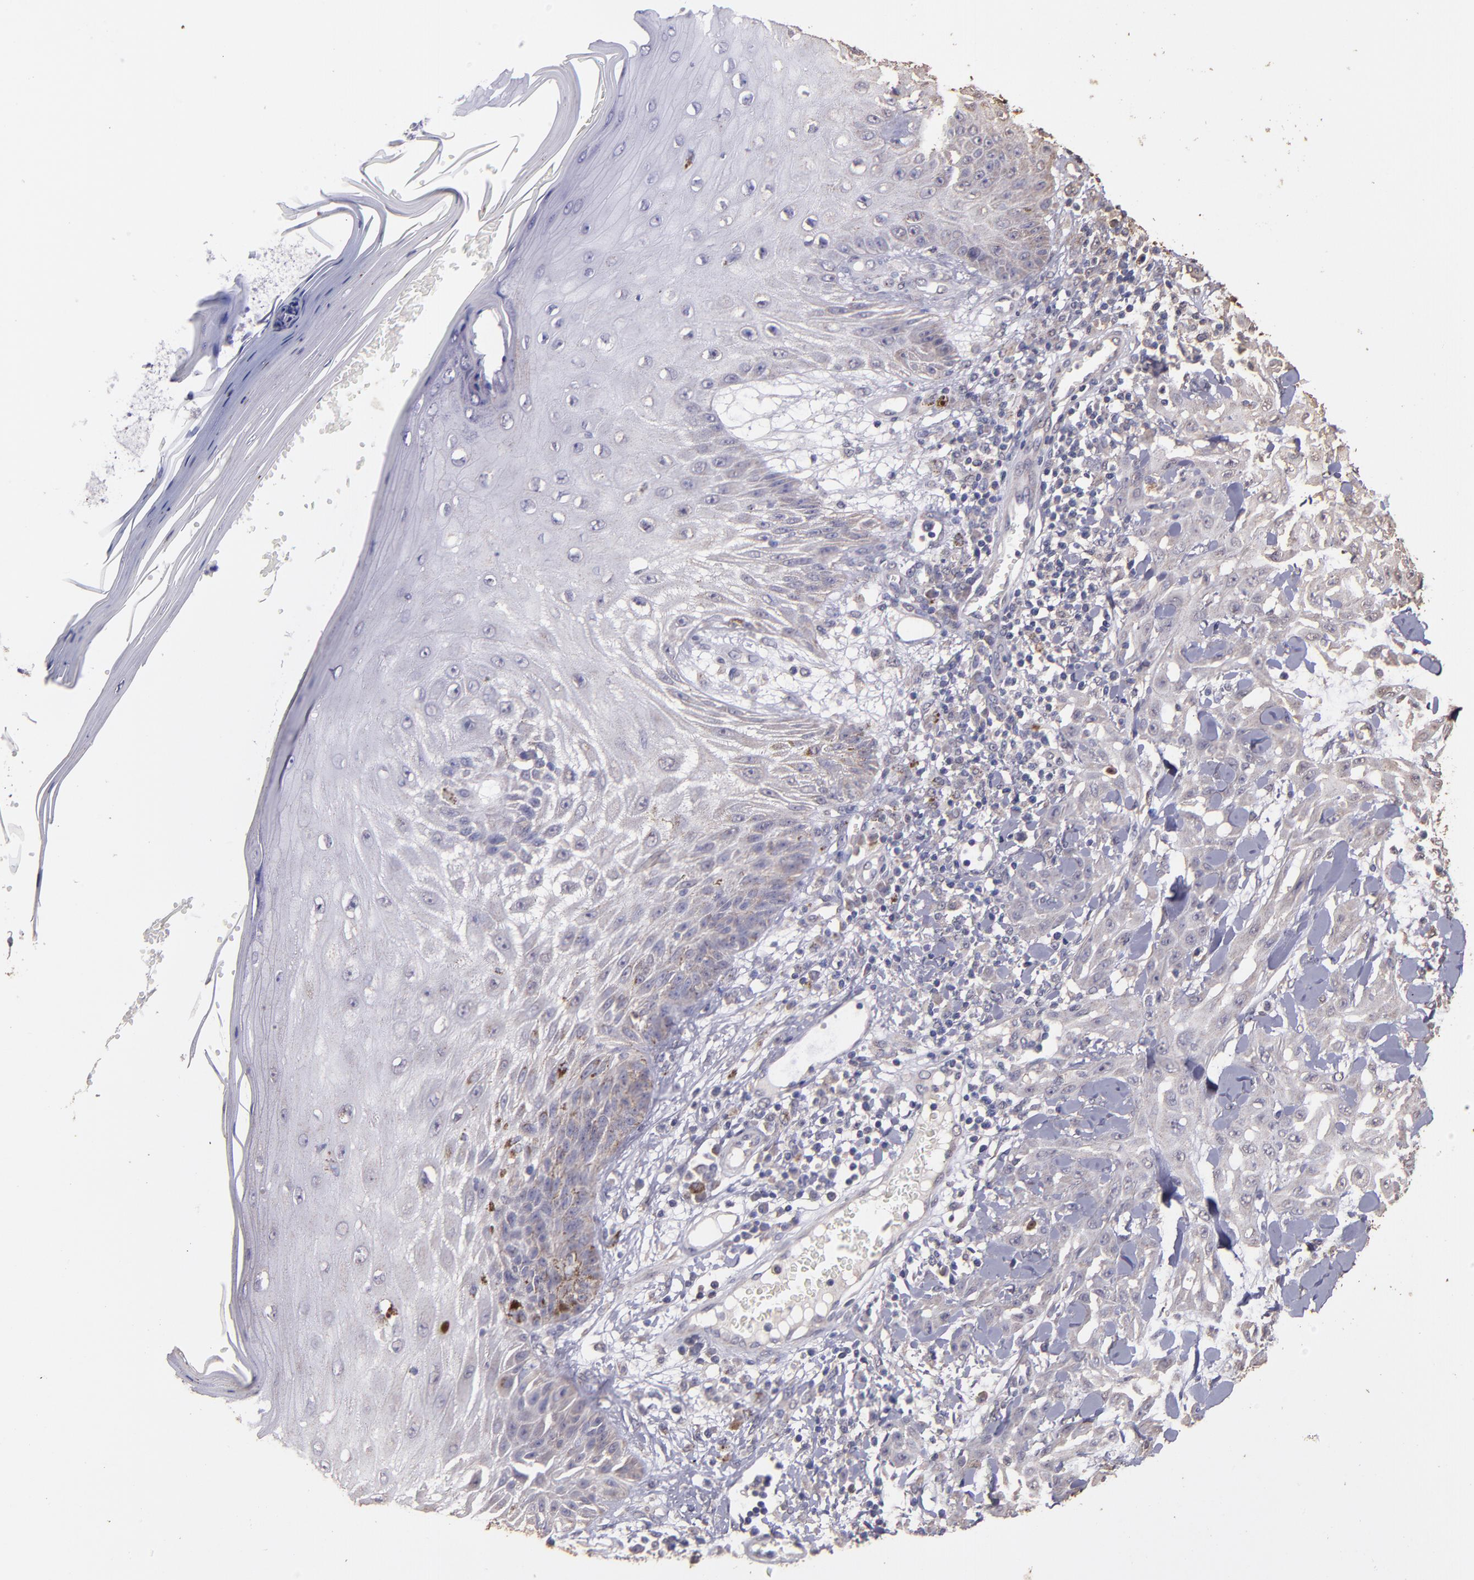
{"staining": {"intensity": "weak", "quantity": "25%-75%", "location": "cytoplasmic/membranous"}, "tissue": "skin cancer", "cell_type": "Tumor cells", "image_type": "cancer", "snomed": [{"axis": "morphology", "description": "Squamous cell carcinoma, NOS"}, {"axis": "topography", "description": "Skin"}], "caption": "This photomicrograph displays immunohistochemistry (IHC) staining of human squamous cell carcinoma (skin), with low weak cytoplasmic/membranous positivity in about 25%-75% of tumor cells.", "gene": "HECTD1", "patient": {"sex": "male", "age": 24}}